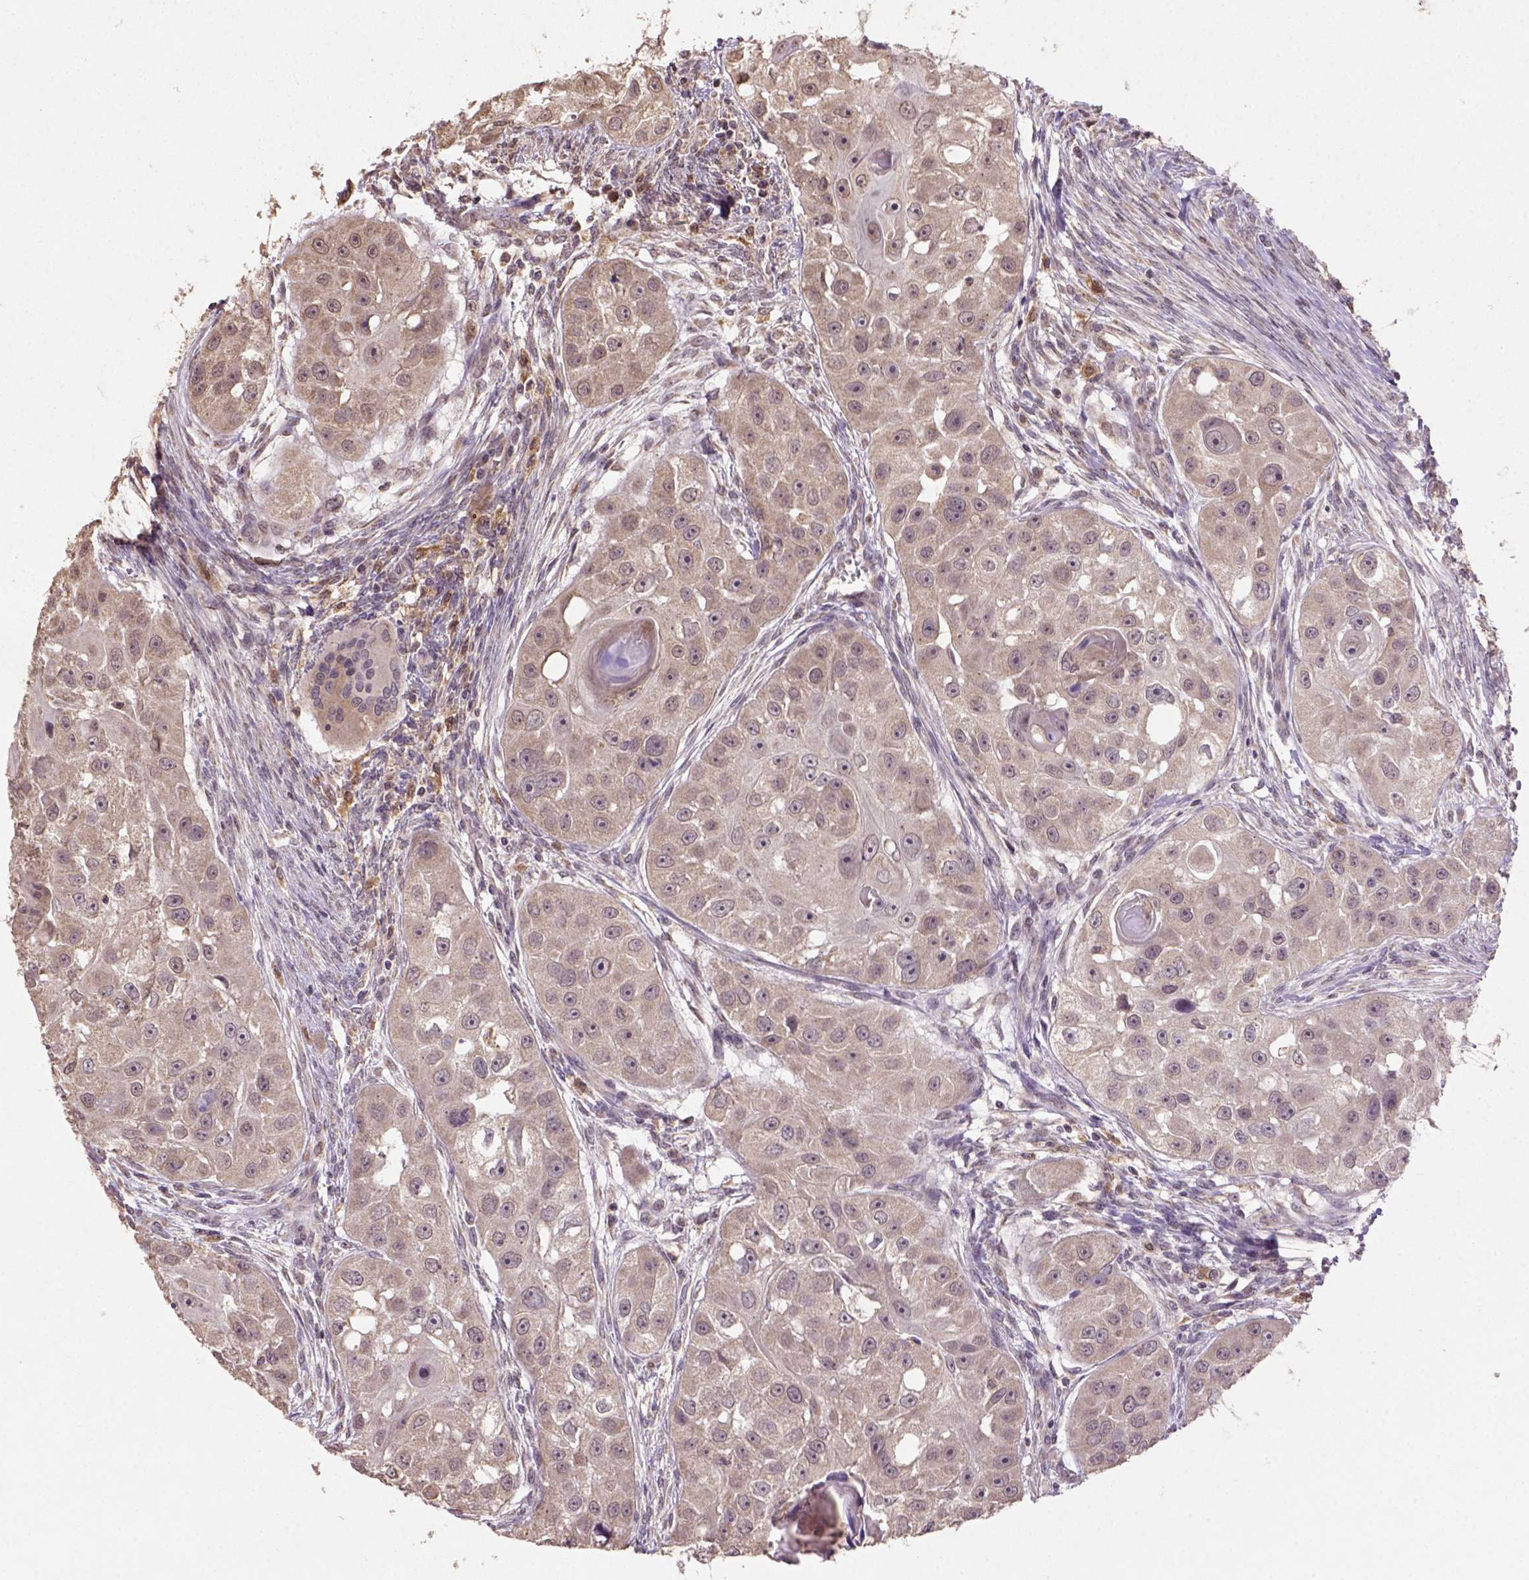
{"staining": {"intensity": "moderate", "quantity": "<25%", "location": "cytoplasmic/membranous"}, "tissue": "head and neck cancer", "cell_type": "Tumor cells", "image_type": "cancer", "snomed": [{"axis": "morphology", "description": "Squamous cell carcinoma, NOS"}, {"axis": "topography", "description": "Head-Neck"}], "caption": "Immunohistochemistry (IHC) micrograph of neoplastic tissue: human head and neck squamous cell carcinoma stained using IHC exhibits low levels of moderate protein expression localized specifically in the cytoplasmic/membranous of tumor cells, appearing as a cytoplasmic/membranous brown color.", "gene": "NUDT10", "patient": {"sex": "male", "age": 51}}